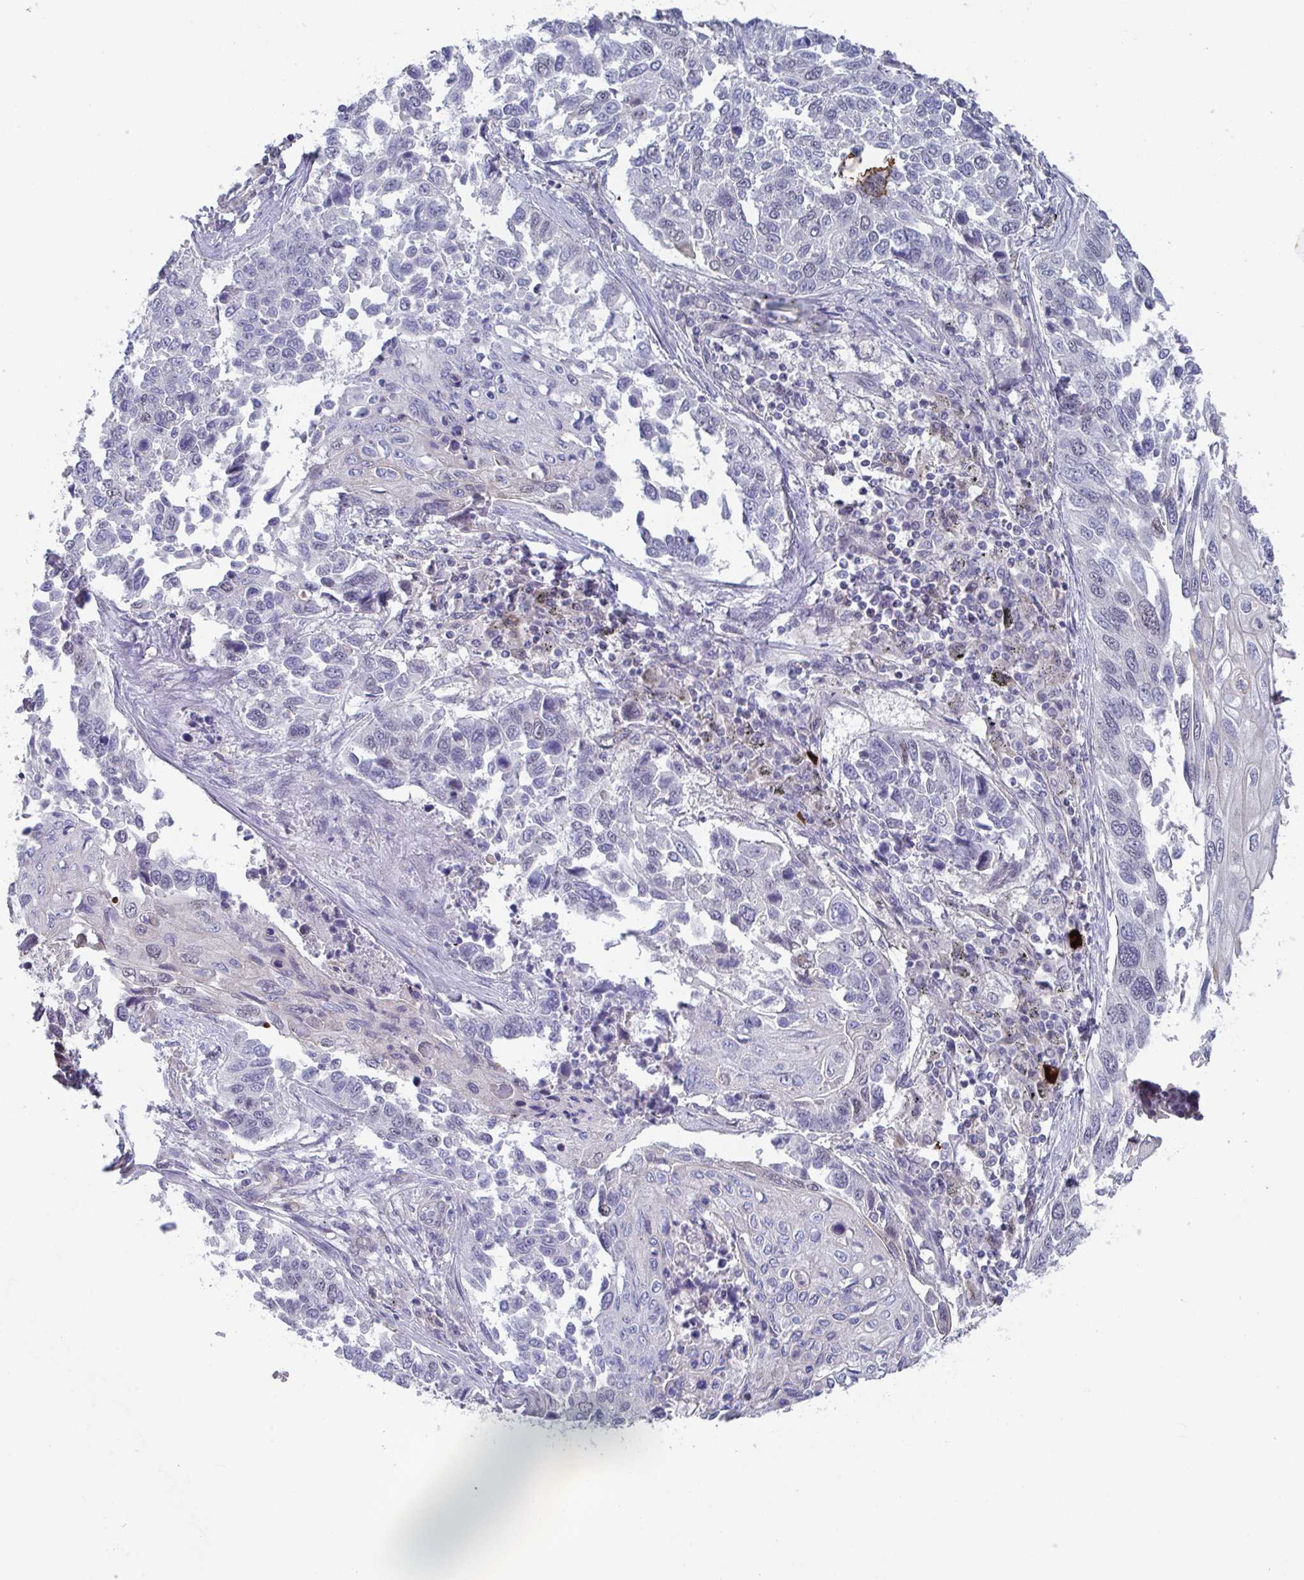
{"staining": {"intensity": "negative", "quantity": "none", "location": "none"}, "tissue": "lung cancer", "cell_type": "Tumor cells", "image_type": "cancer", "snomed": [{"axis": "morphology", "description": "Squamous cell carcinoma, NOS"}, {"axis": "topography", "description": "Lung"}], "caption": "Immunohistochemistry image of neoplastic tissue: squamous cell carcinoma (lung) stained with DAB (3,3'-diaminobenzidine) exhibits no significant protein staining in tumor cells.", "gene": "STK26", "patient": {"sex": "male", "age": 62}}